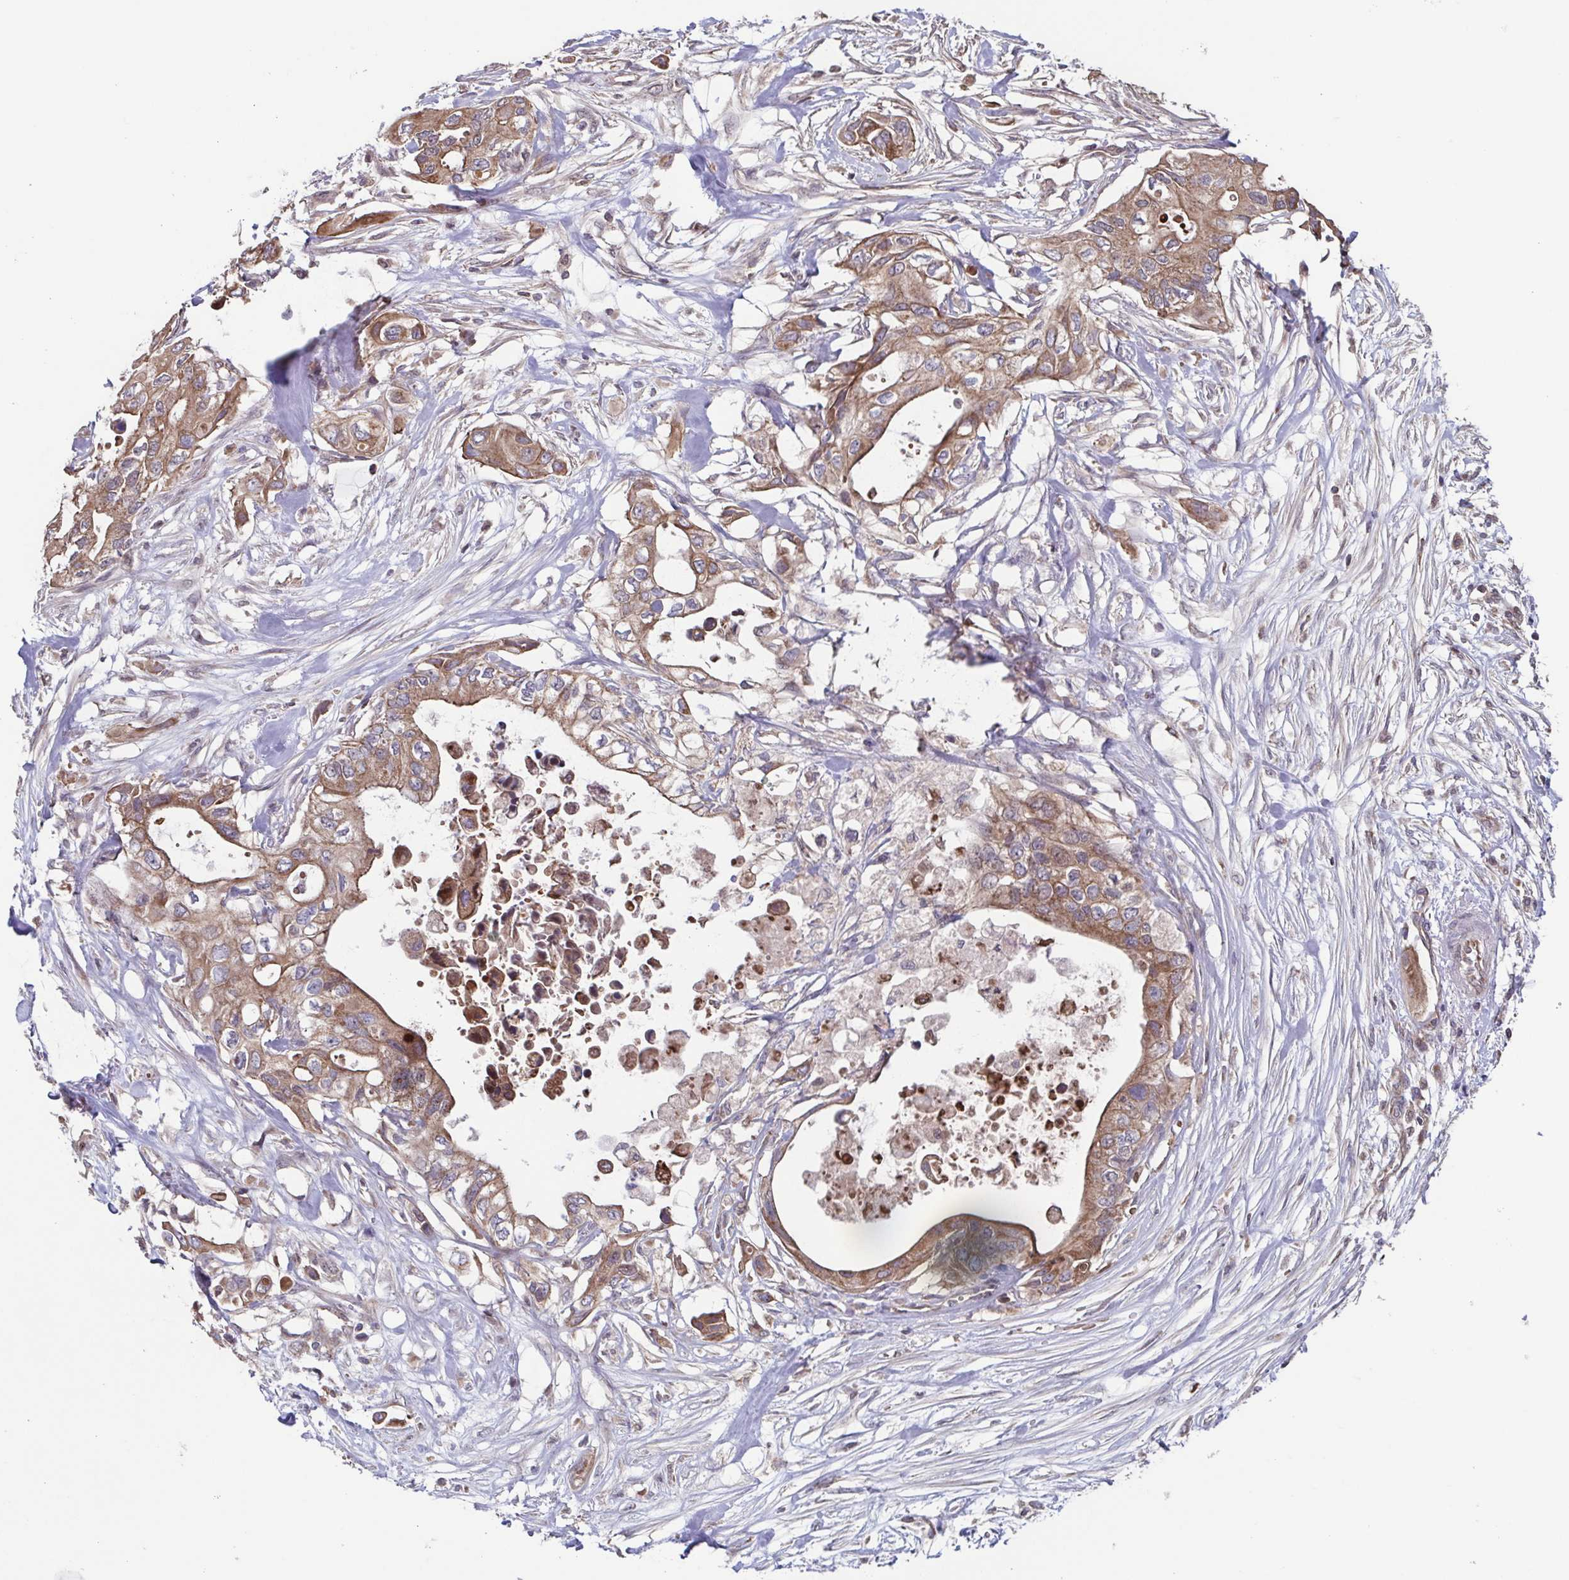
{"staining": {"intensity": "moderate", "quantity": ">75%", "location": "cytoplasmic/membranous"}, "tissue": "pancreatic cancer", "cell_type": "Tumor cells", "image_type": "cancer", "snomed": [{"axis": "morphology", "description": "Adenocarcinoma, NOS"}, {"axis": "topography", "description": "Pancreas"}], "caption": "Tumor cells exhibit moderate cytoplasmic/membranous staining in approximately >75% of cells in pancreatic cancer (adenocarcinoma).", "gene": "TTC19", "patient": {"sex": "female", "age": 63}}